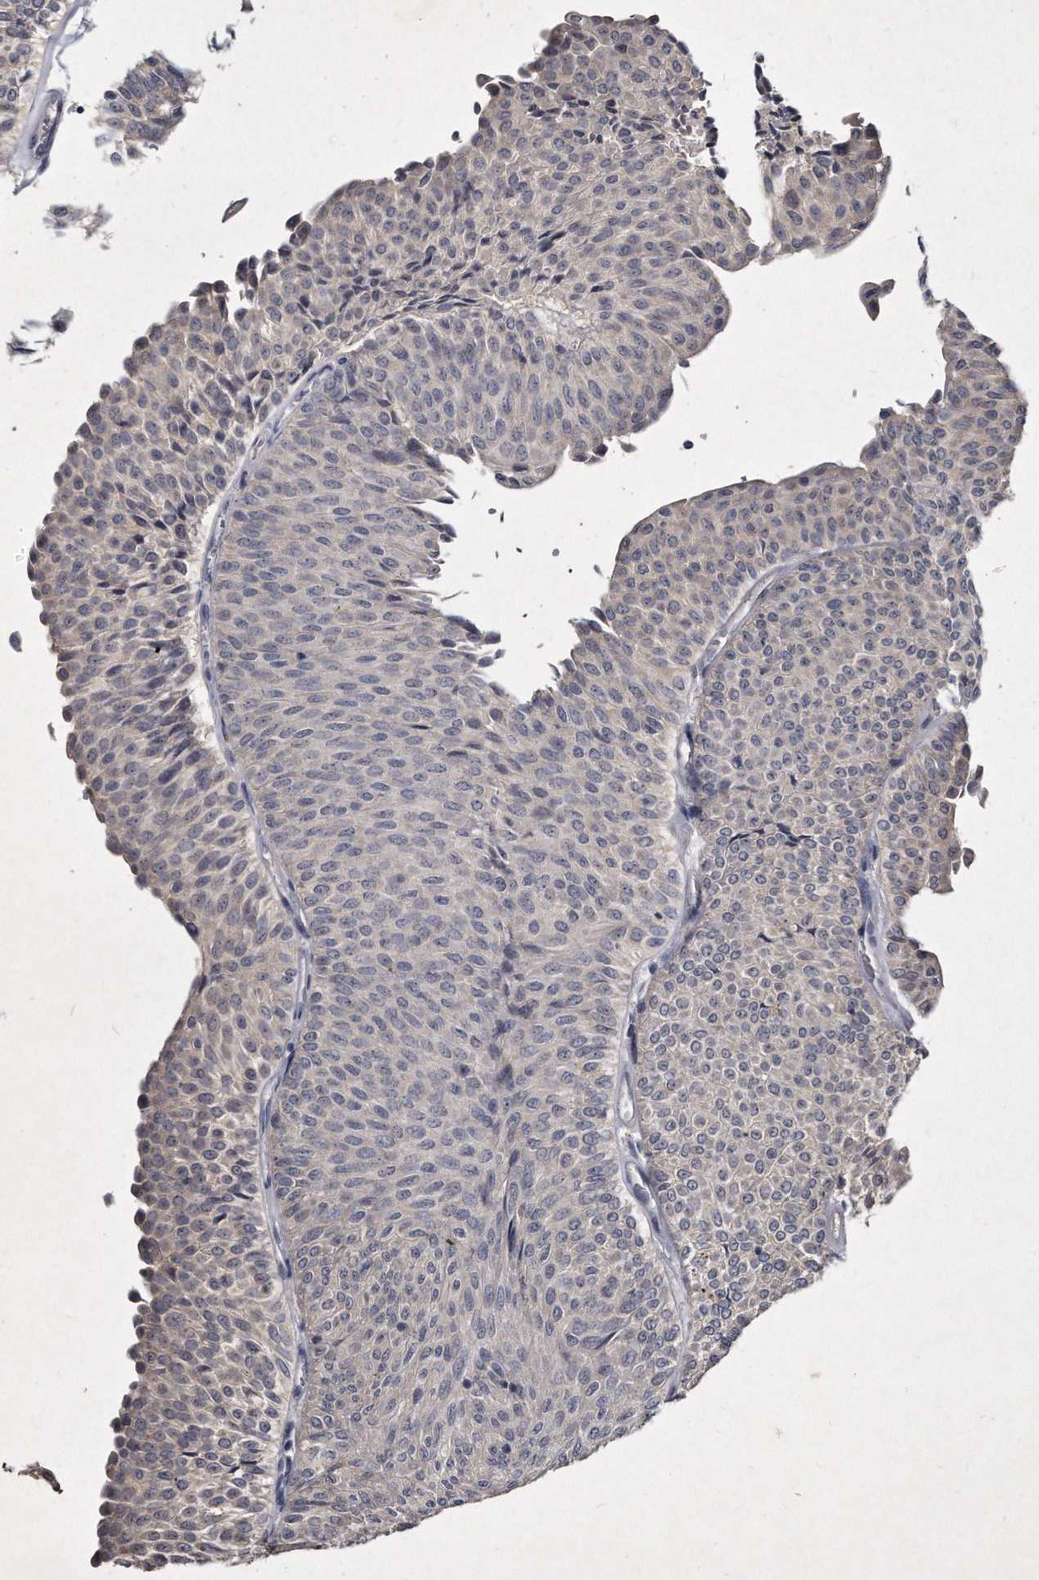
{"staining": {"intensity": "negative", "quantity": "none", "location": "none"}, "tissue": "urothelial cancer", "cell_type": "Tumor cells", "image_type": "cancer", "snomed": [{"axis": "morphology", "description": "Urothelial carcinoma, Low grade"}, {"axis": "topography", "description": "Urinary bladder"}], "caption": "Tumor cells are negative for protein expression in human urothelial carcinoma (low-grade).", "gene": "KLHDC3", "patient": {"sex": "male", "age": 78}}